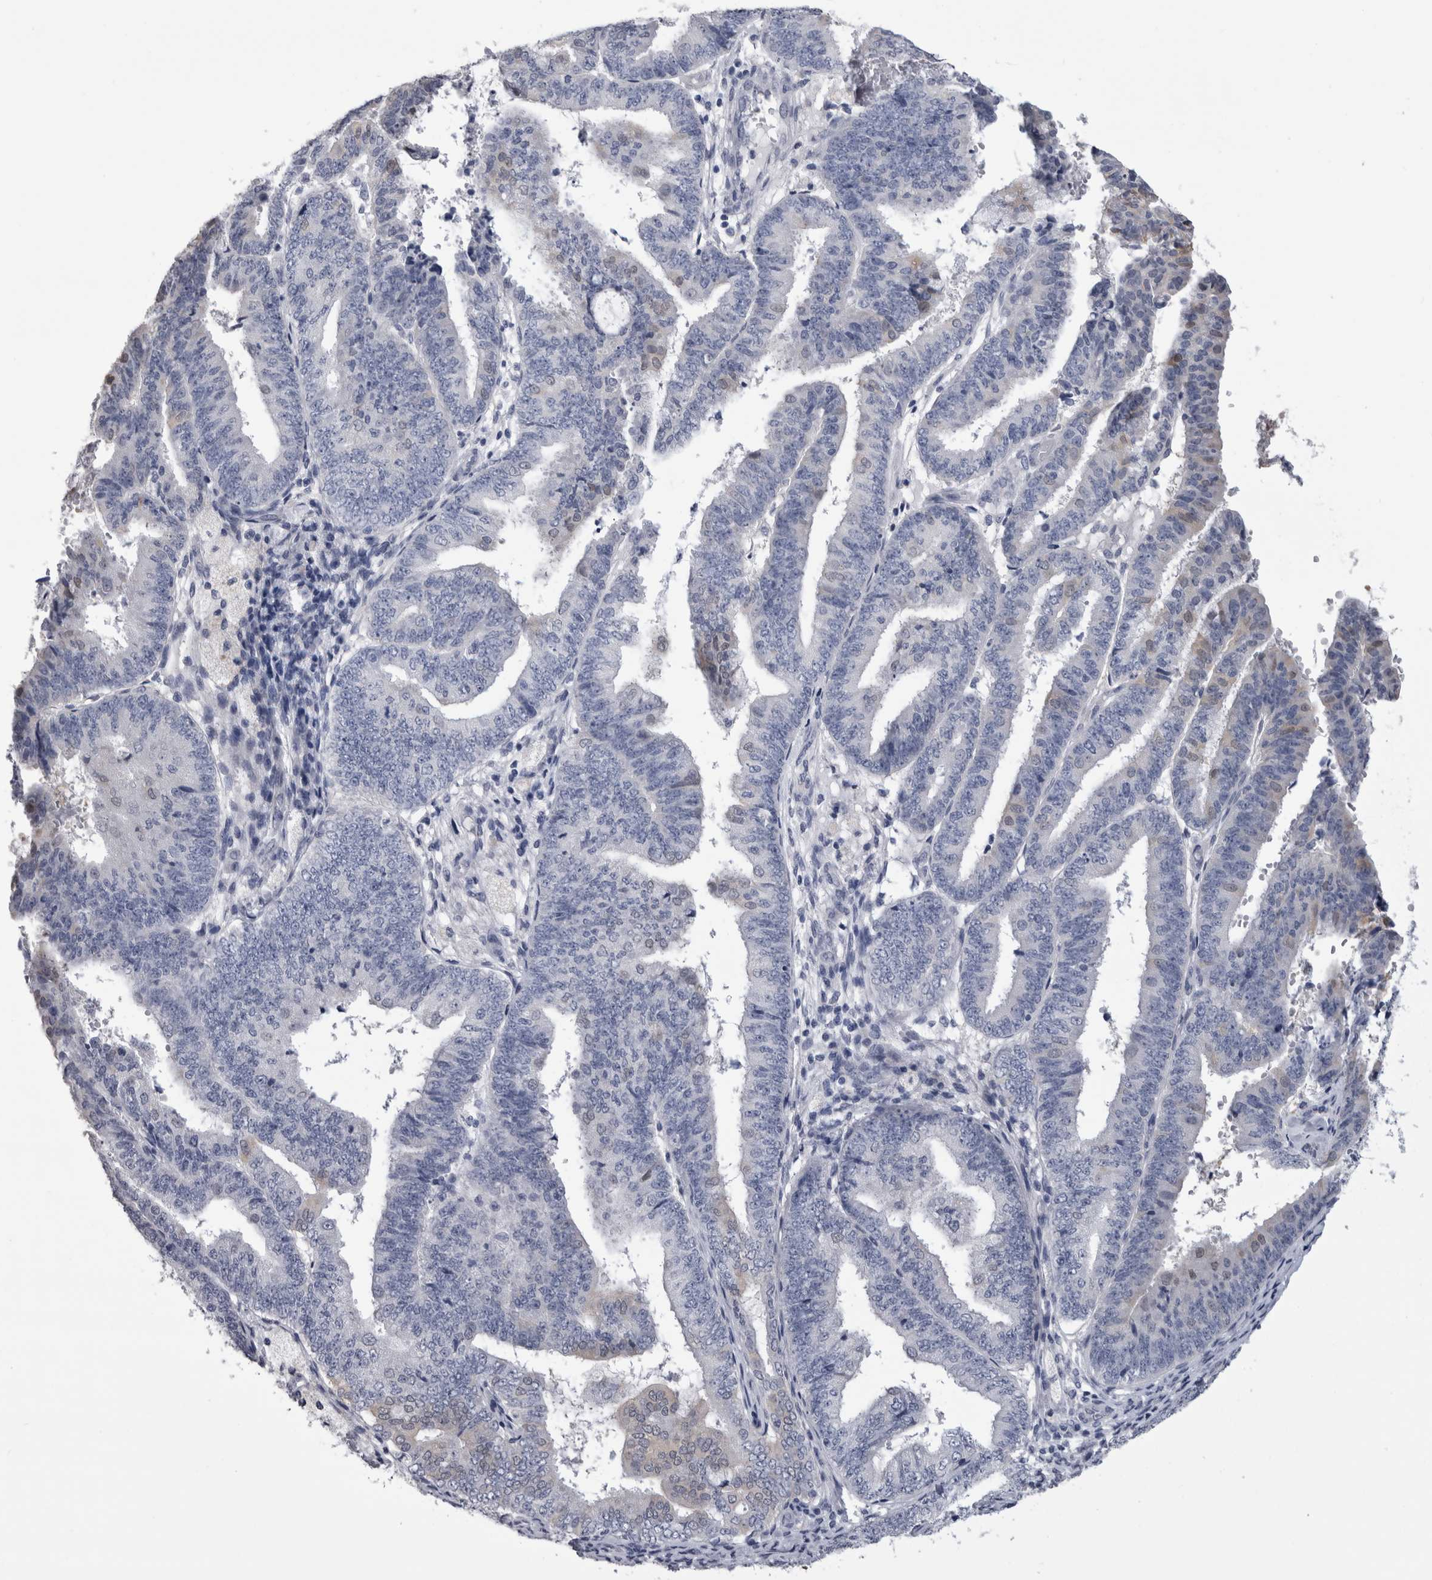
{"staining": {"intensity": "negative", "quantity": "none", "location": "none"}, "tissue": "endometrial cancer", "cell_type": "Tumor cells", "image_type": "cancer", "snomed": [{"axis": "morphology", "description": "Adenocarcinoma, NOS"}, {"axis": "topography", "description": "Endometrium"}], "caption": "Tumor cells show no significant staining in endometrial adenocarcinoma.", "gene": "AFMID", "patient": {"sex": "female", "age": 63}}